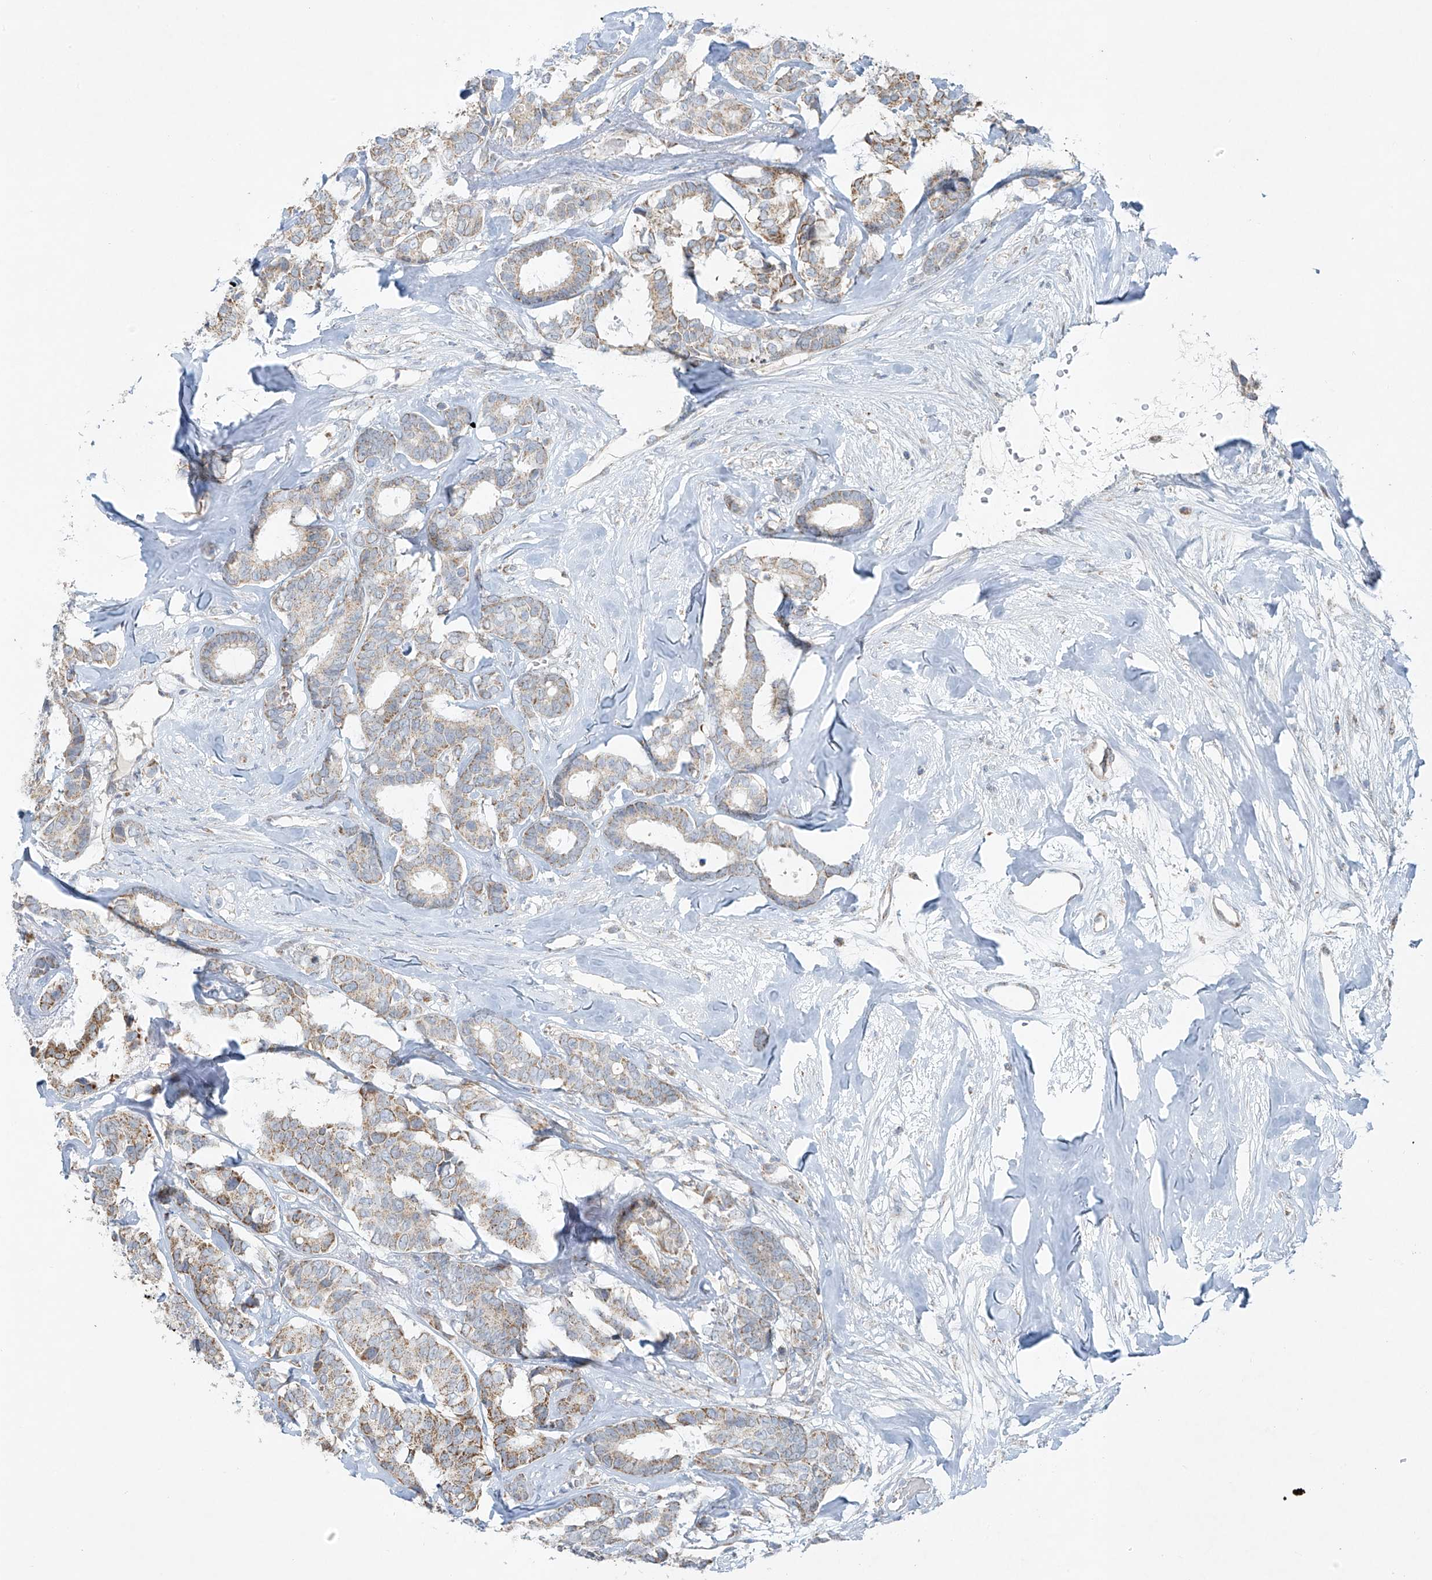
{"staining": {"intensity": "weak", "quantity": ">75%", "location": "cytoplasmic/membranous"}, "tissue": "breast cancer", "cell_type": "Tumor cells", "image_type": "cancer", "snomed": [{"axis": "morphology", "description": "Duct carcinoma"}, {"axis": "topography", "description": "Breast"}], "caption": "Human breast invasive ductal carcinoma stained with a protein marker demonstrates weak staining in tumor cells.", "gene": "SMDT1", "patient": {"sex": "female", "age": 87}}